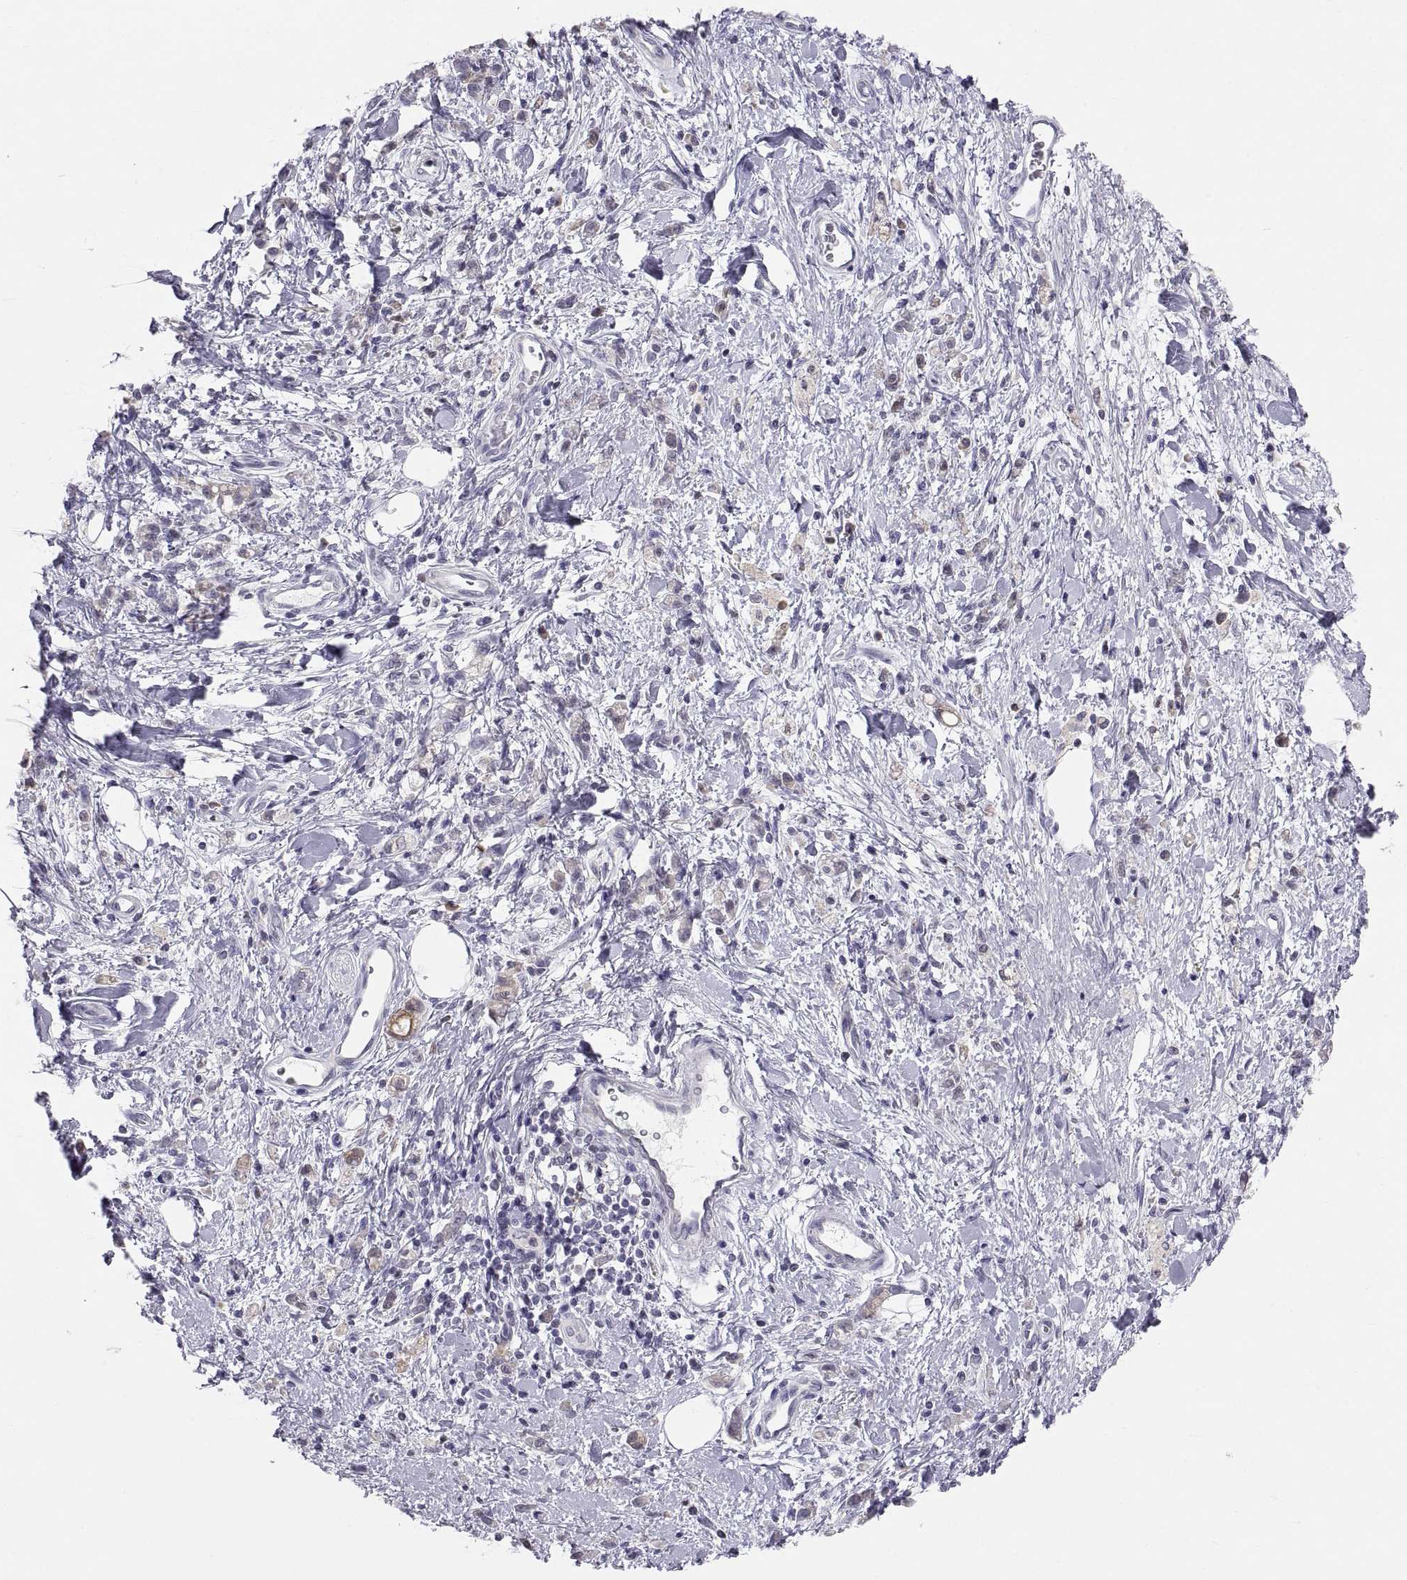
{"staining": {"intensity": "weak", "quantity": "25%-75%", "location": "cytoplasmic/membranous"}, "tissue": "stomach cancer", "cell_type": "Tumor cells", "image_type": "cancer", "snomed": [{"axis": "morphology", "description": "Adenocarcinoma, NOS"}, {"axis": "topography", "description": "Stomach"}], "caption": "Protein analysis of stomach cancer tissue shows weak cytoplasmic/membranous positivity in approximately 25%-75% of tumor cells.", "gene": "ERO1A", "patient": {"sex": "male", "age": 77}}